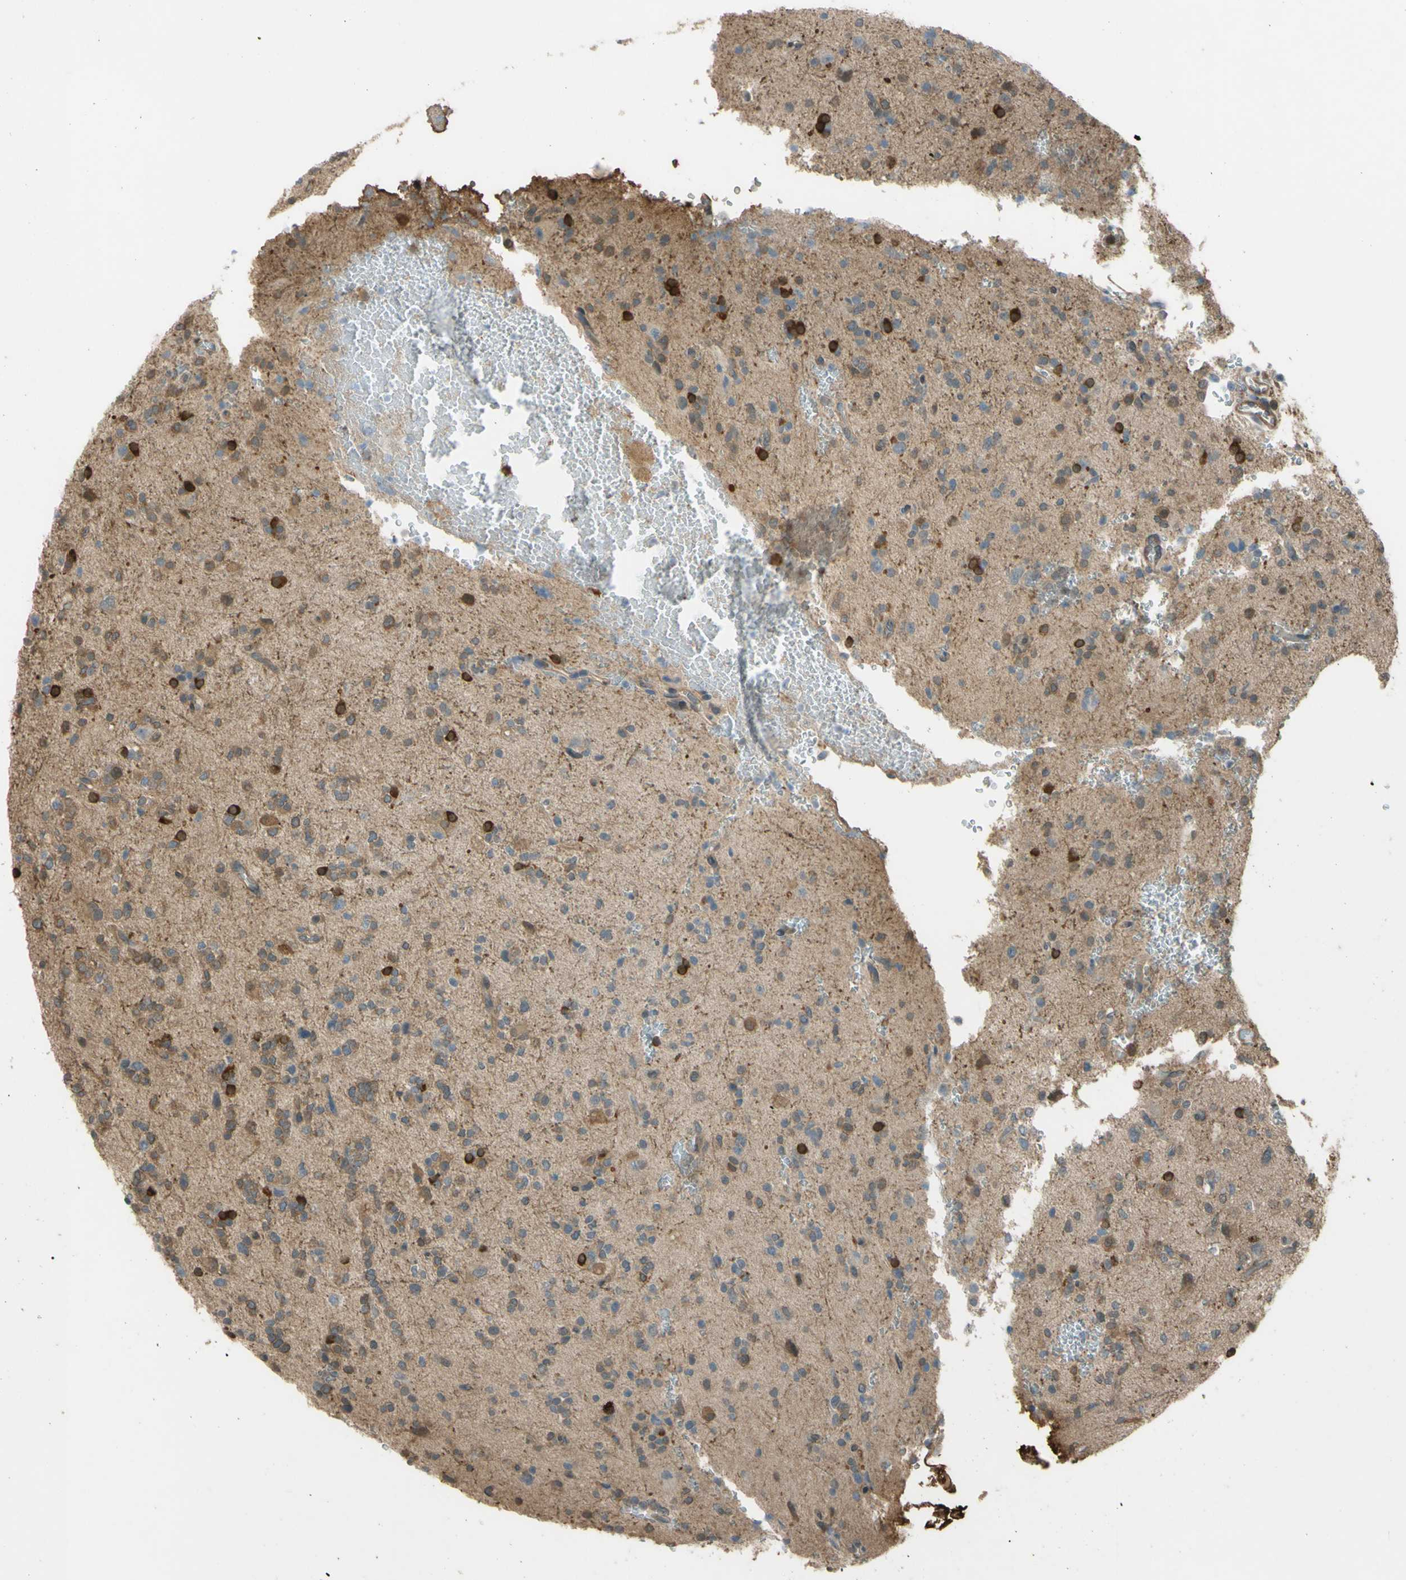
{"staining": {"intensity": "strong", "quantity": "<25%", "location": "cytoplasmic/membranous,nuclear"}, "tissue": "glioma", "cell_type": "Tumor cells", "image_type": "cancer", "snomed": [{"axis": "morphology", "description": "Glioma, malignant, High grade"}, {"axis": "topography", "description": "Brain"}], "caption": "Protein staining exhibits strong cytoplasmic/membranous and nuclear staining in approximately <25% of tumor cells in malignant glioma (high-grade).", "gene": "YWHAQ", "patient": {"sex": "male", "age": 47}}